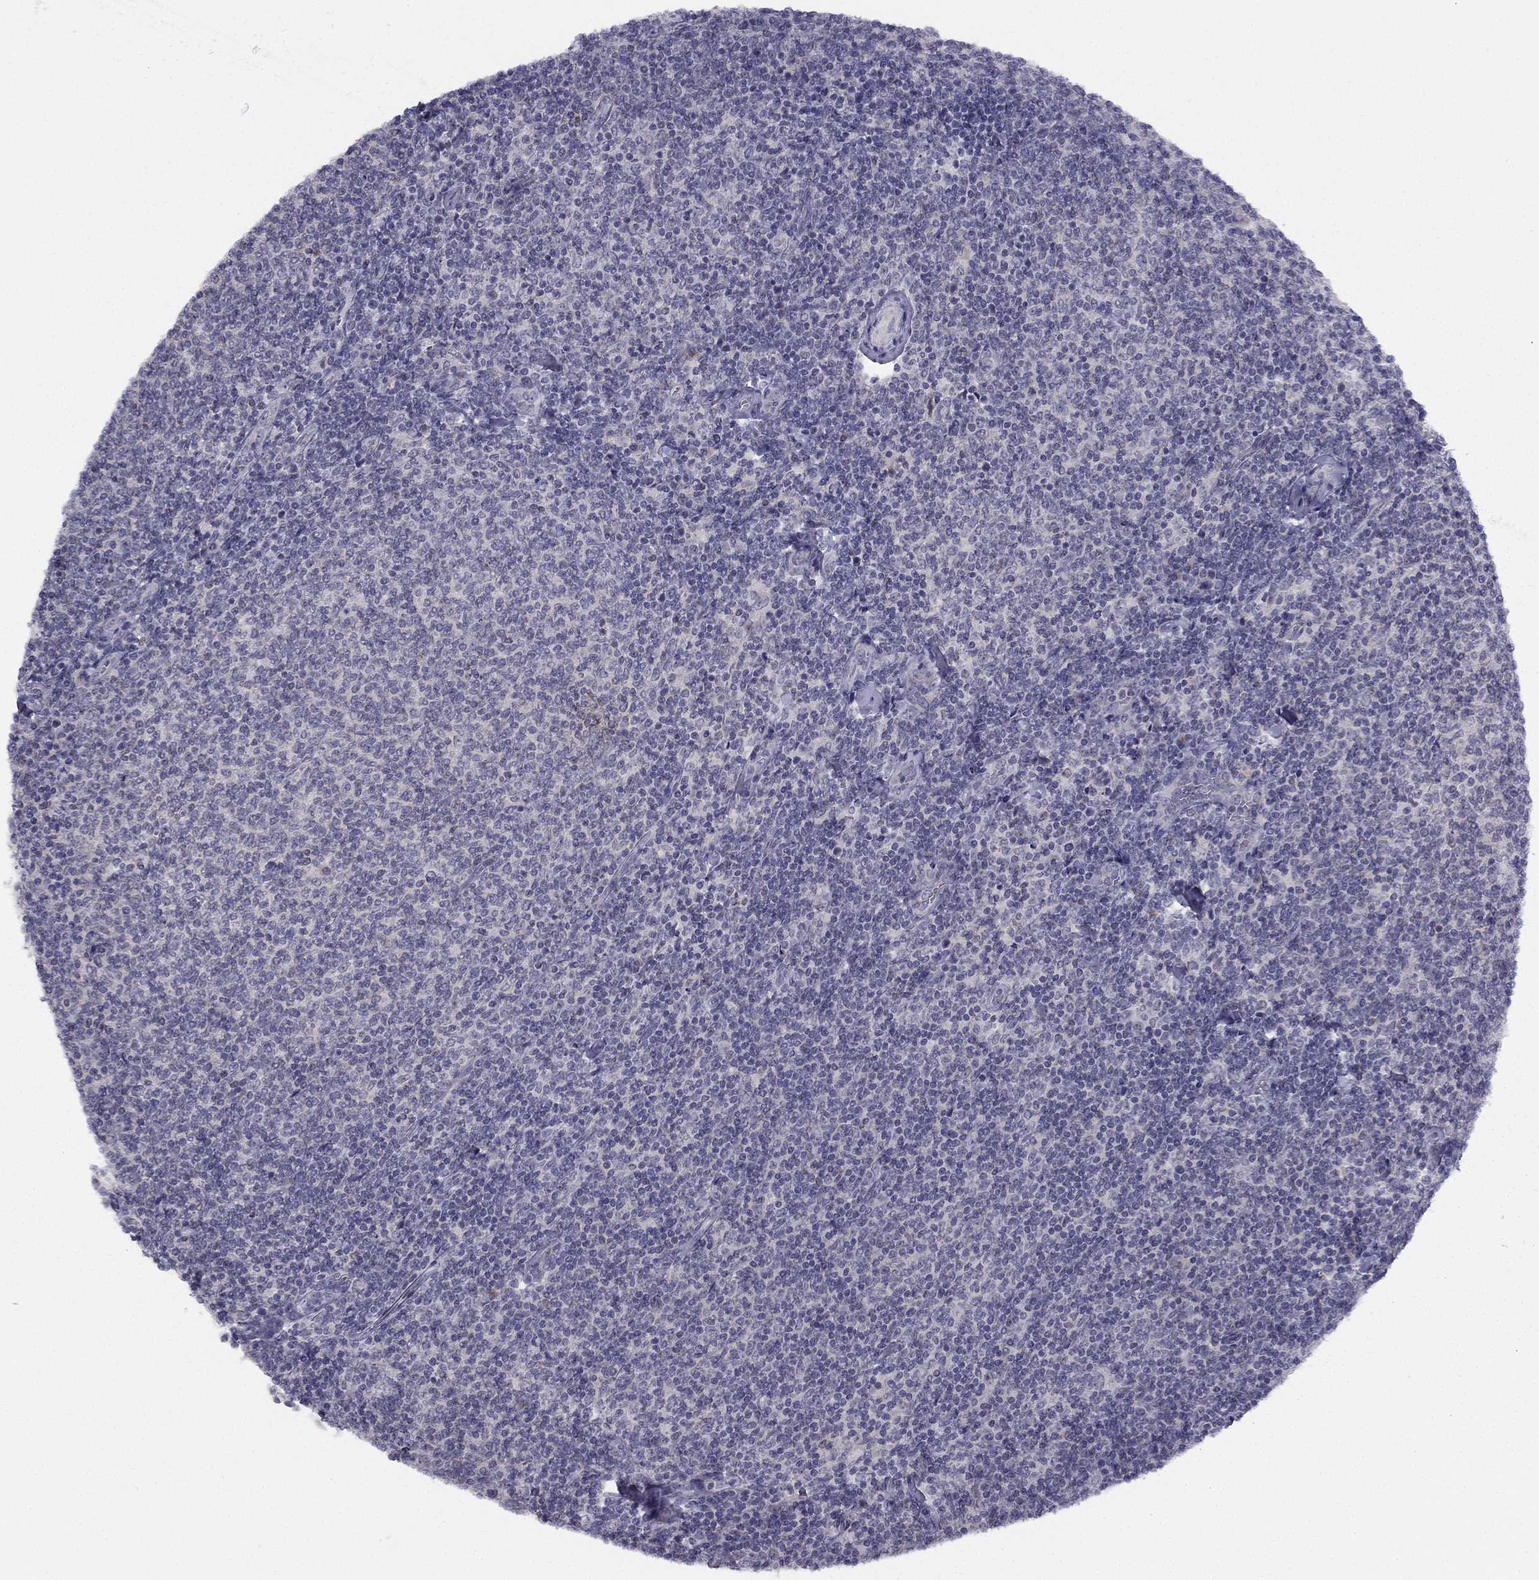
{"staining": {"intensity": "negative", "quantity": "none", "location": "none"}, "tissue": "lymphoma", "cell_type": "Tumor cells", "image_type": "cancer", "snomed": [{"axis": "morphology", "description": "Malignant lymphoma, non-Hodgkin's type, Low grade"}, {"axis": "topography", "description": "Lymph node"}], "caption": "IHC of malignant lymphoma, non-Hodgkin's type (low-grade) exhibits no expression in tumor cells. The staining is performed using DAB brown chromogen with nuclei counter-stained in using hematoxylin.", "gene": "TRPS1", "patient": {"sex": "male", "age": 52}}